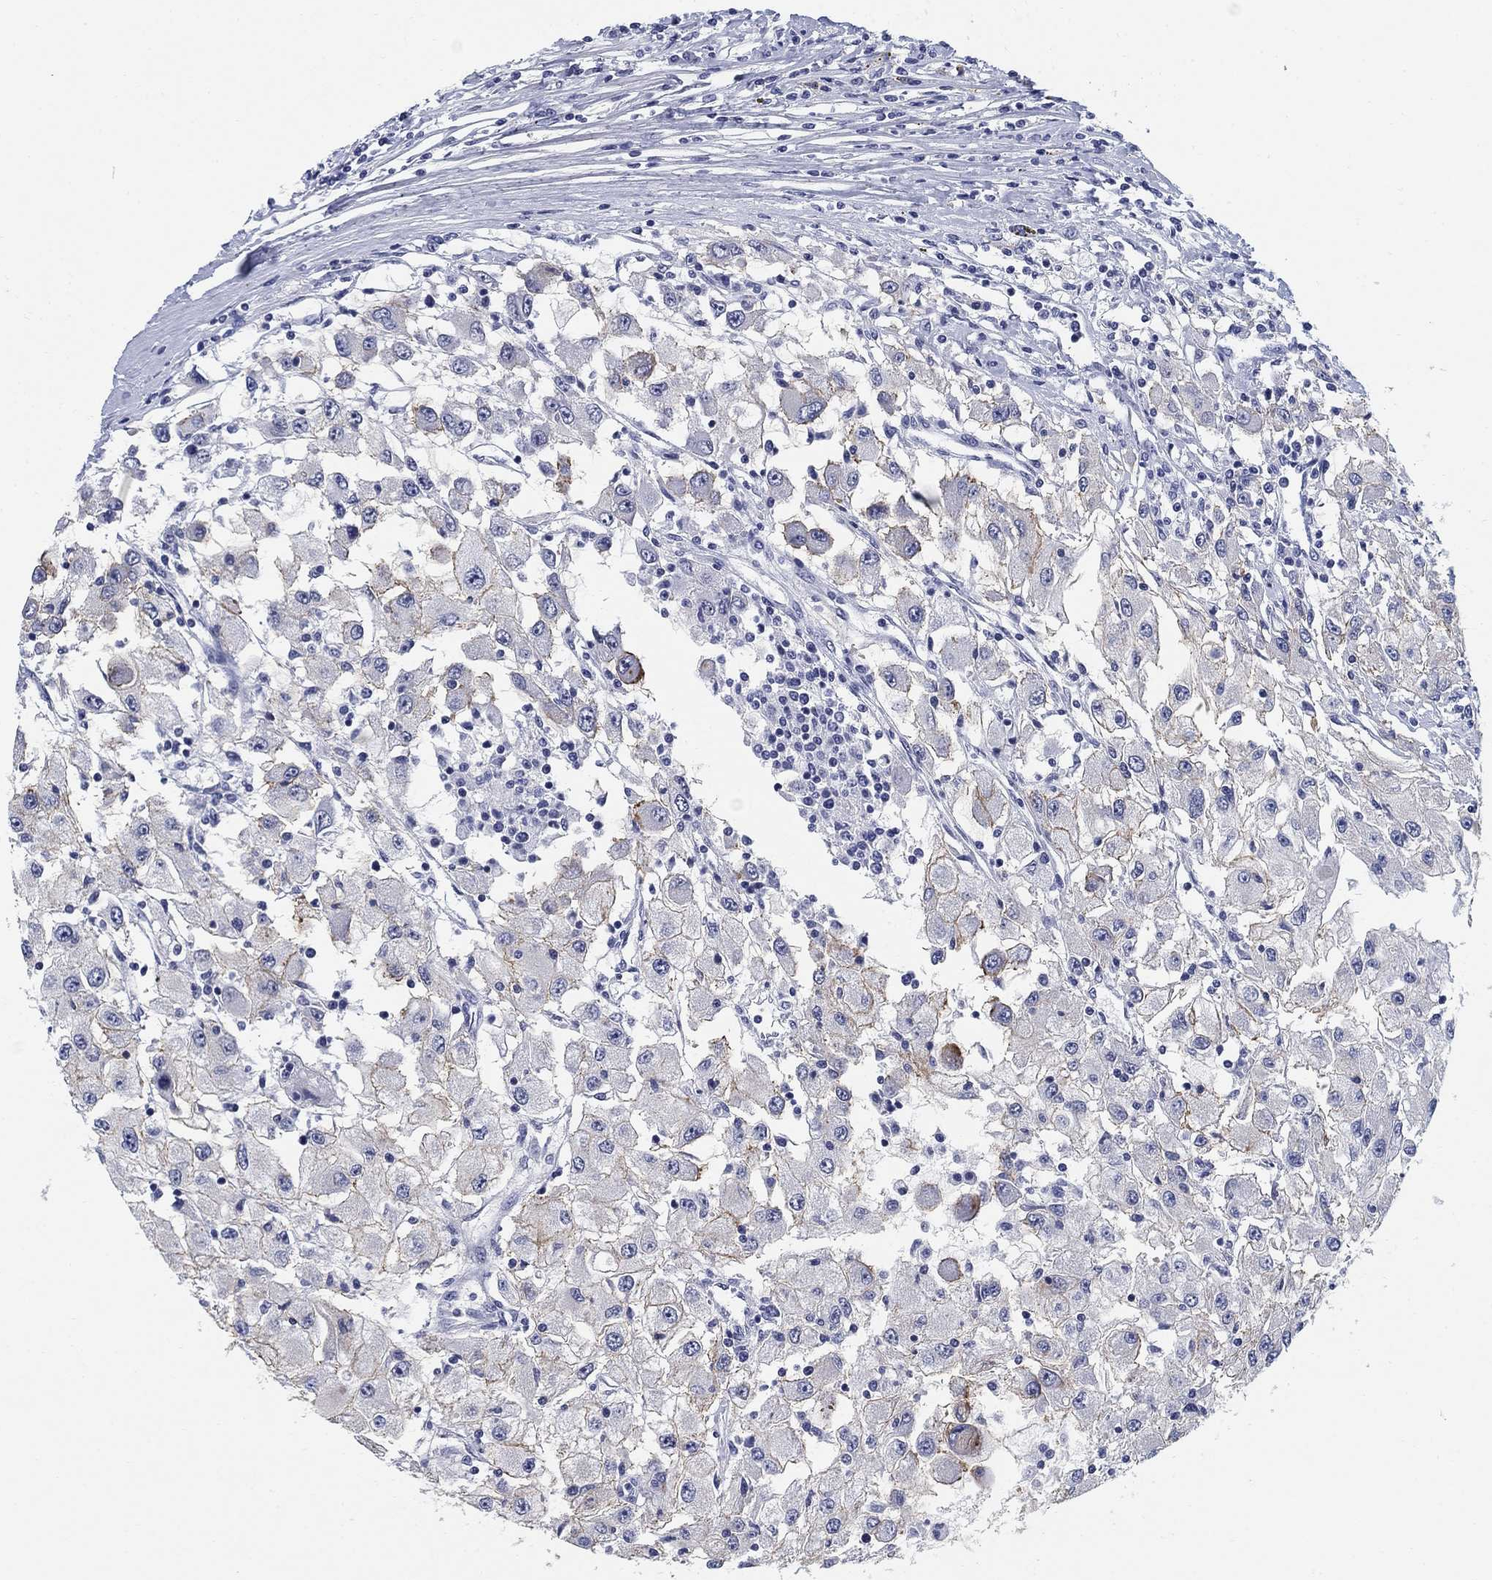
{"staining": {"intensity": "weak", "quantity": "<25%", "location": "cytoplasmic/membranous"}, "tissue": "renal cancer", "cell_type": "Tumor cells", "image_type": "cancer", "snomed": [{"axis": "morphology", "description": "Adenocarcinoma, NOS"}, {"axis": "topography", "description": "Kidney"}], "caption": "DAB immunohistochemical staining of human adenocarcinoma (renal) displays no significant positivity in tumor cells. (Stains: DAB (3,3'-diaminobenzidine) immunohistochemistry (IHC) with hematoxylin counter stain, Microscopy: brightfield microscopy at high magnification).", "gene": "CLUL1", "patient": {"sex": "female", "age": 67}}